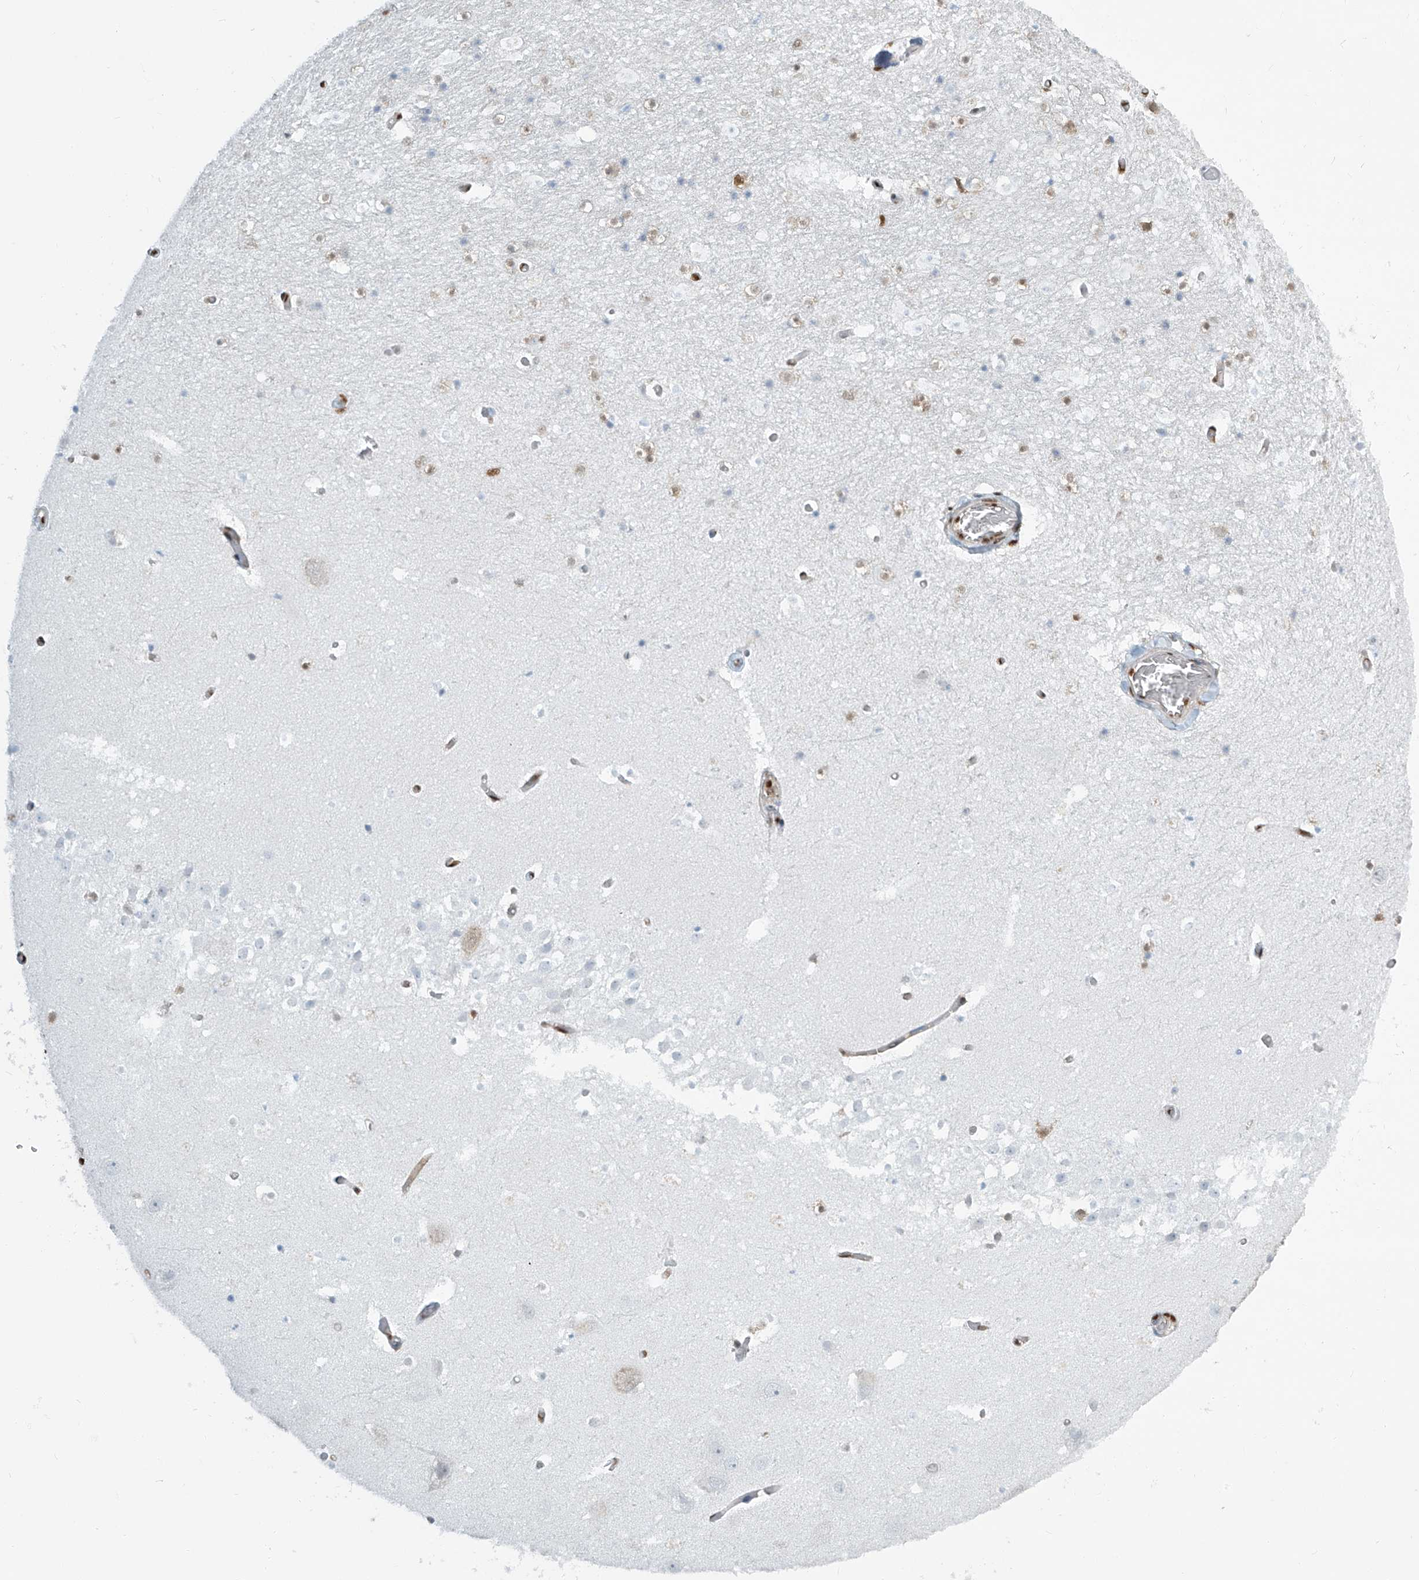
{"staining": {"intensity": "moderate", "quantity": "25%-75%", "location": "nuclear"}, "tissue": "hippocampus", "cell_type": "Glial cells", "image_type": "normal", "snomed": [{"axis": "morphology", "description": "Normal tissue, NOS"}, {"axis": "topography", "description": "Hippocampus"}], "caption": "Benign hippocampus displays moderate nuclear positivity in approximately 25%-75% of glial cells, visualized by immunohistochemistry.", "gene": "ENSG00000257390", "patient": {"sex": "female", "age": 52}}